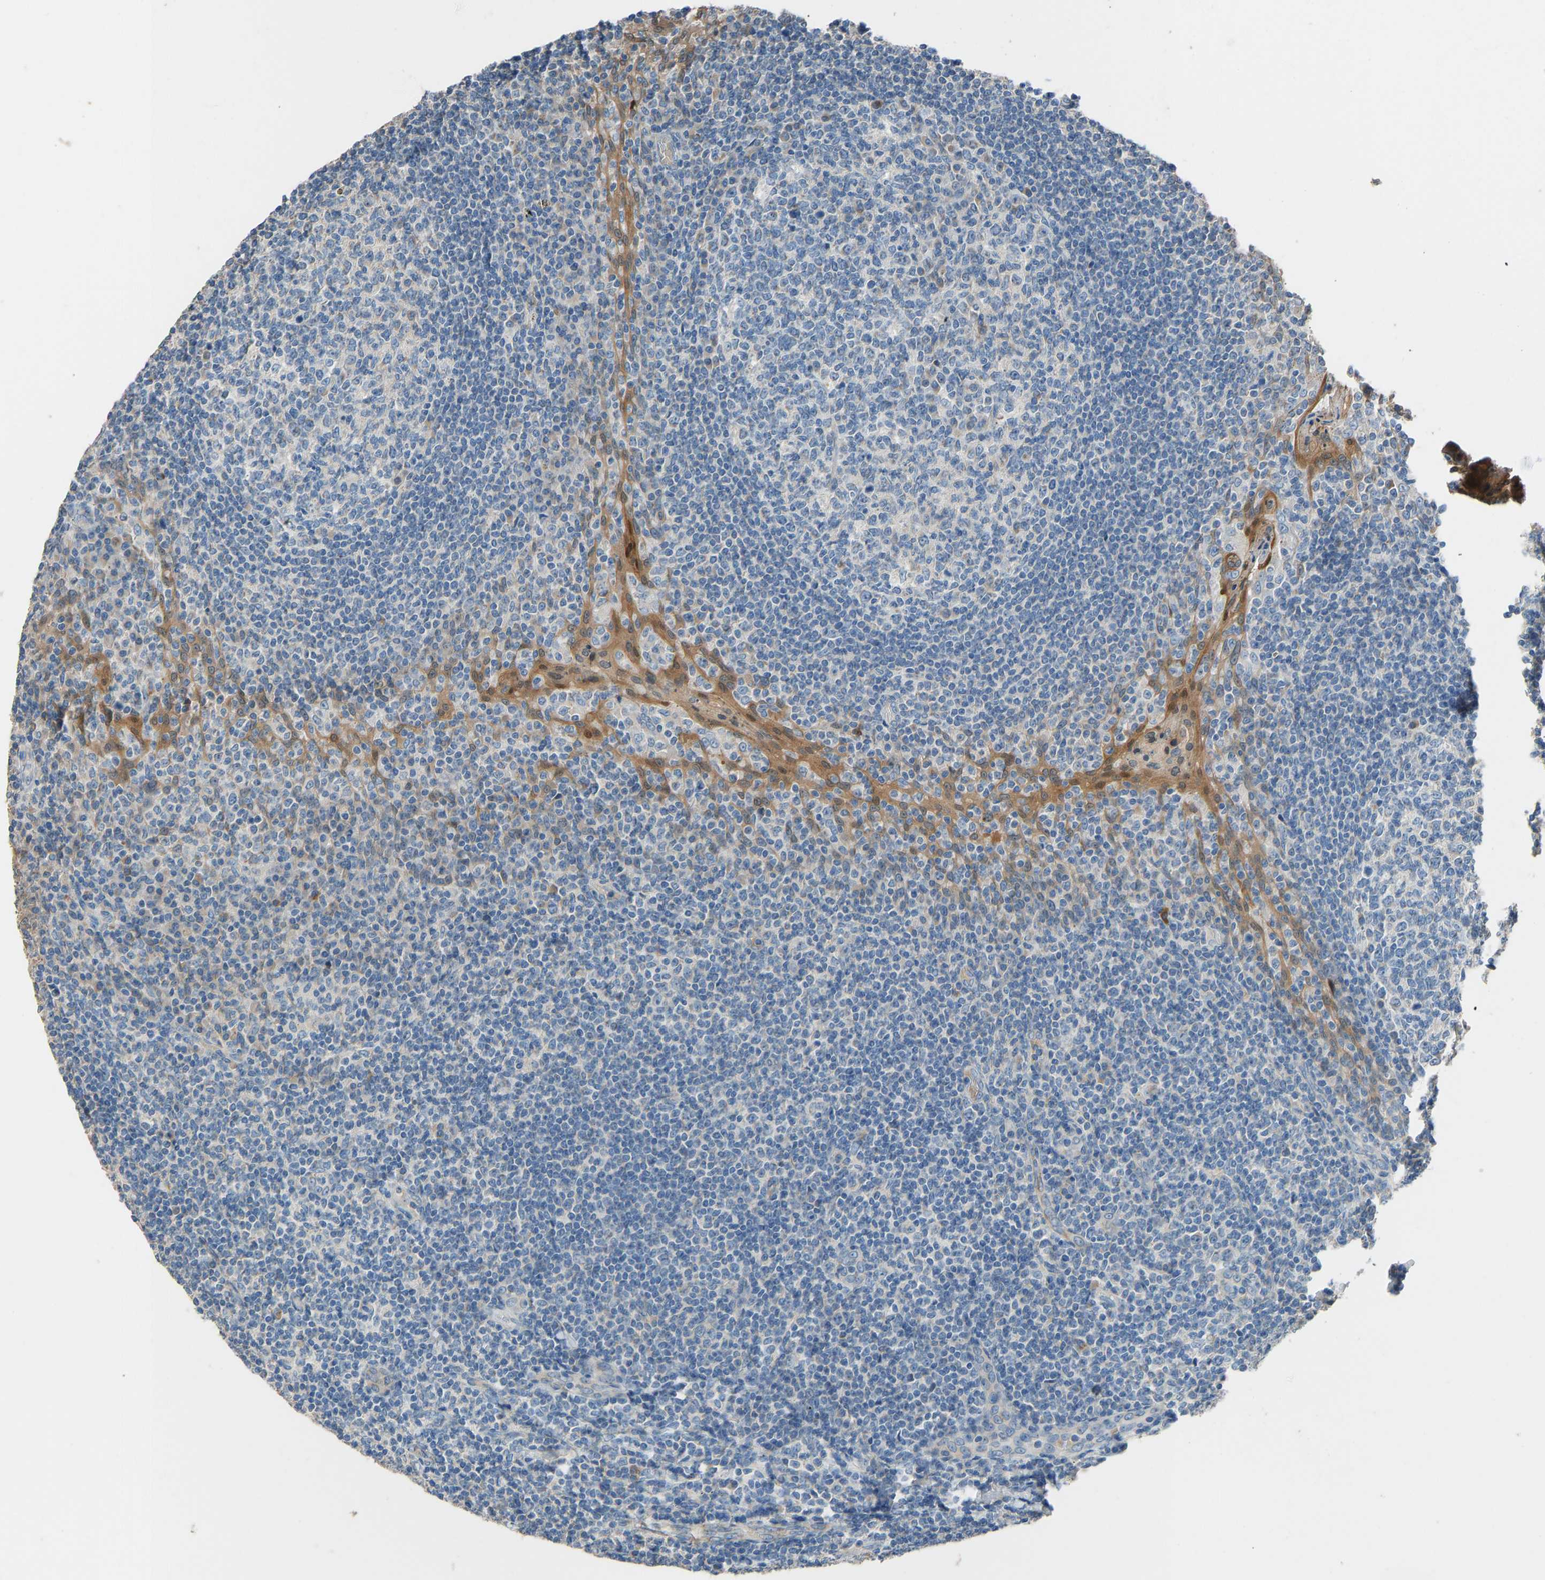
{"staining": {"intensity": "negative", "quantity": "none", "location": "none"}, "tissue": "tonsil", "cell_type": "Germinal center cells", "image_type": "normal", "snomed": [{"axis": "morphology", "description": "Normal tissue, NOS"}, {"axis": "topography", "description": "Tonsil"}], "caption": "Immunohistochemistry image of benign tonsil: human tonsil stained with DAB shows no significant protein staining in germinal center cells.", "gene": "TGFBR3", "patient": {"sex": "female", "age": 19}}